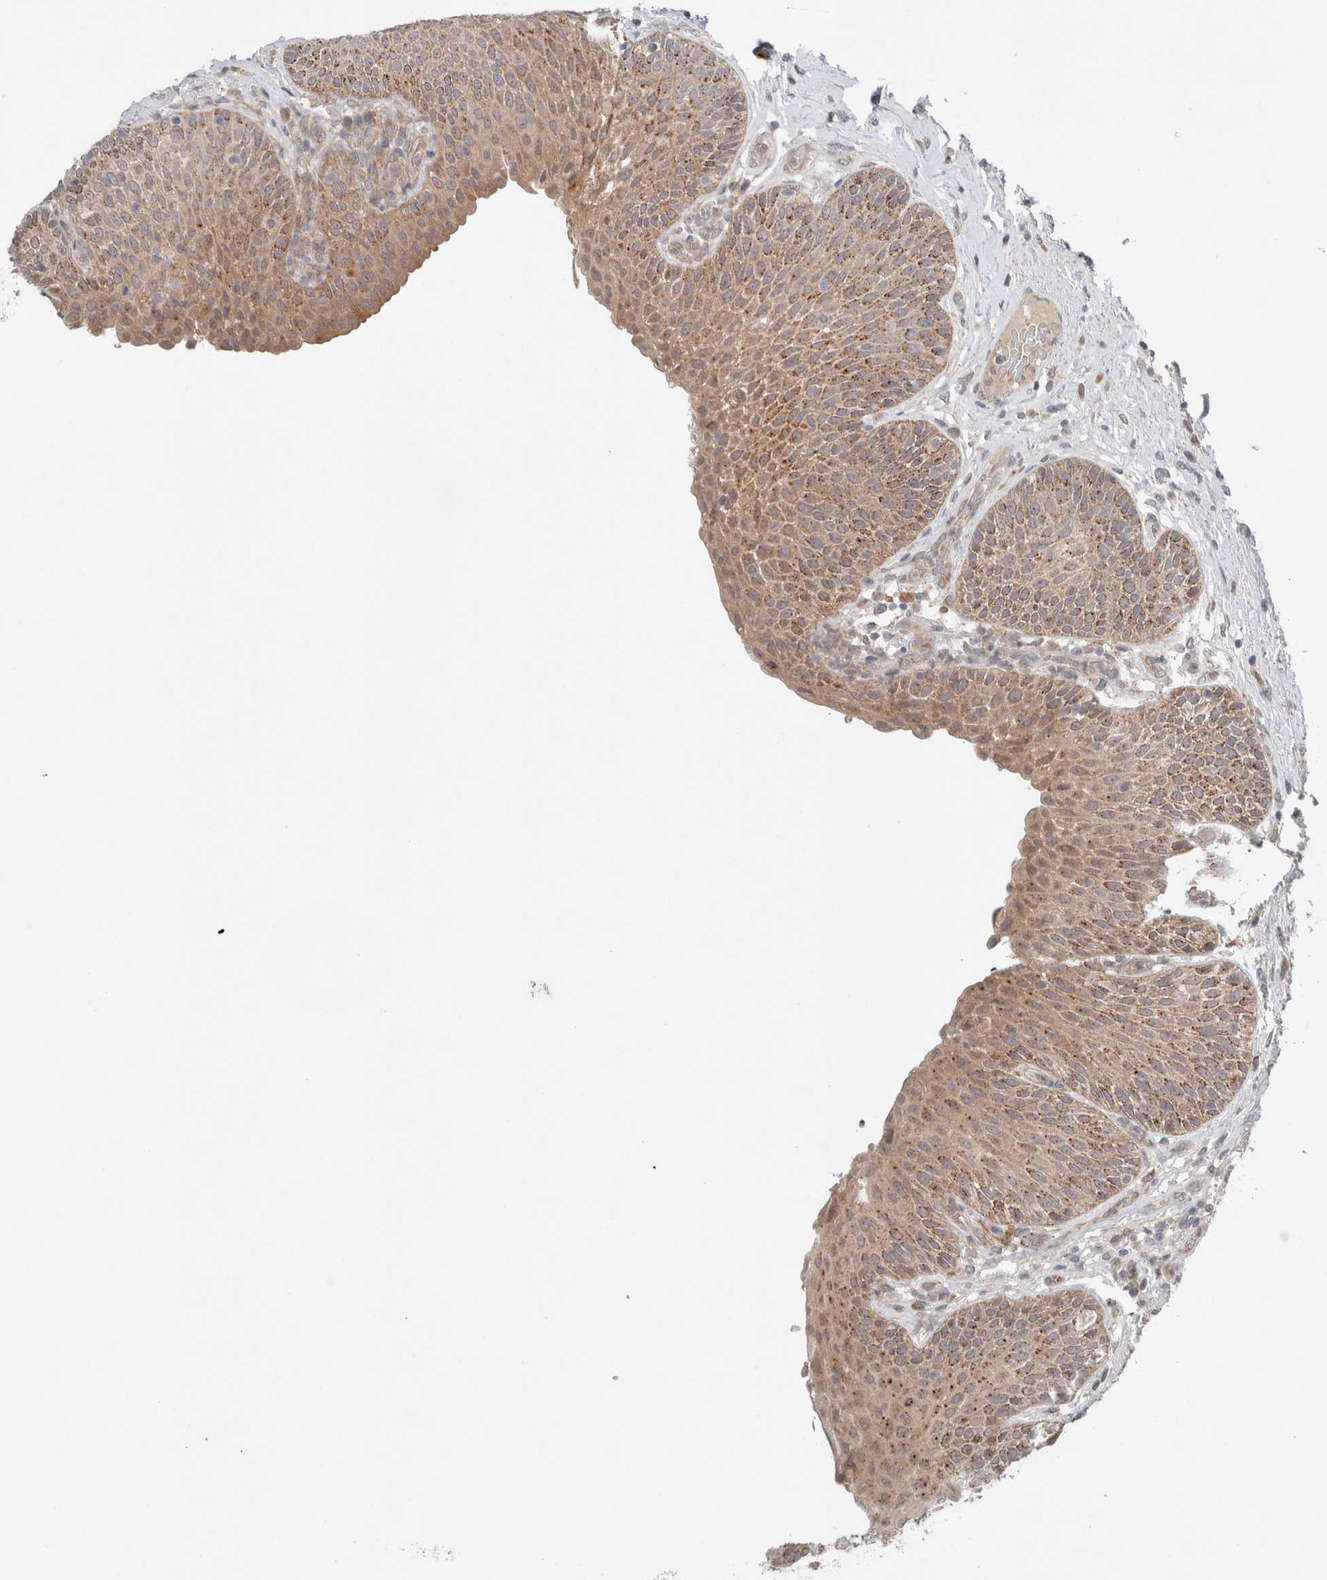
{"staining": {"intensity": "moderate", "quantity": ">75%", "location": "cytoplasmic/membranous"}, "tissue": "urinary bladder", "cell_type": "Urothelial cells", "image_type": "normal", "snomed": [{"axis": "morphology", "description": "Normal tissue, NOS"}, {"axis": "topography", "description": "Urinary bladder"}], "caption": "IHC of normal human urinary bladder exhibits medium levels of moderate cytoplasmic/membranous expression in about >75% of urothelial cells. The protein of interest is stained brown, and the nuclei are stained in blue (DAB (3,3'-diaminobenzidine) IHC with brightfield microscopy, high magnification).", "gene": "SGK1", "patient": {"sex": "female", "age": 62}}